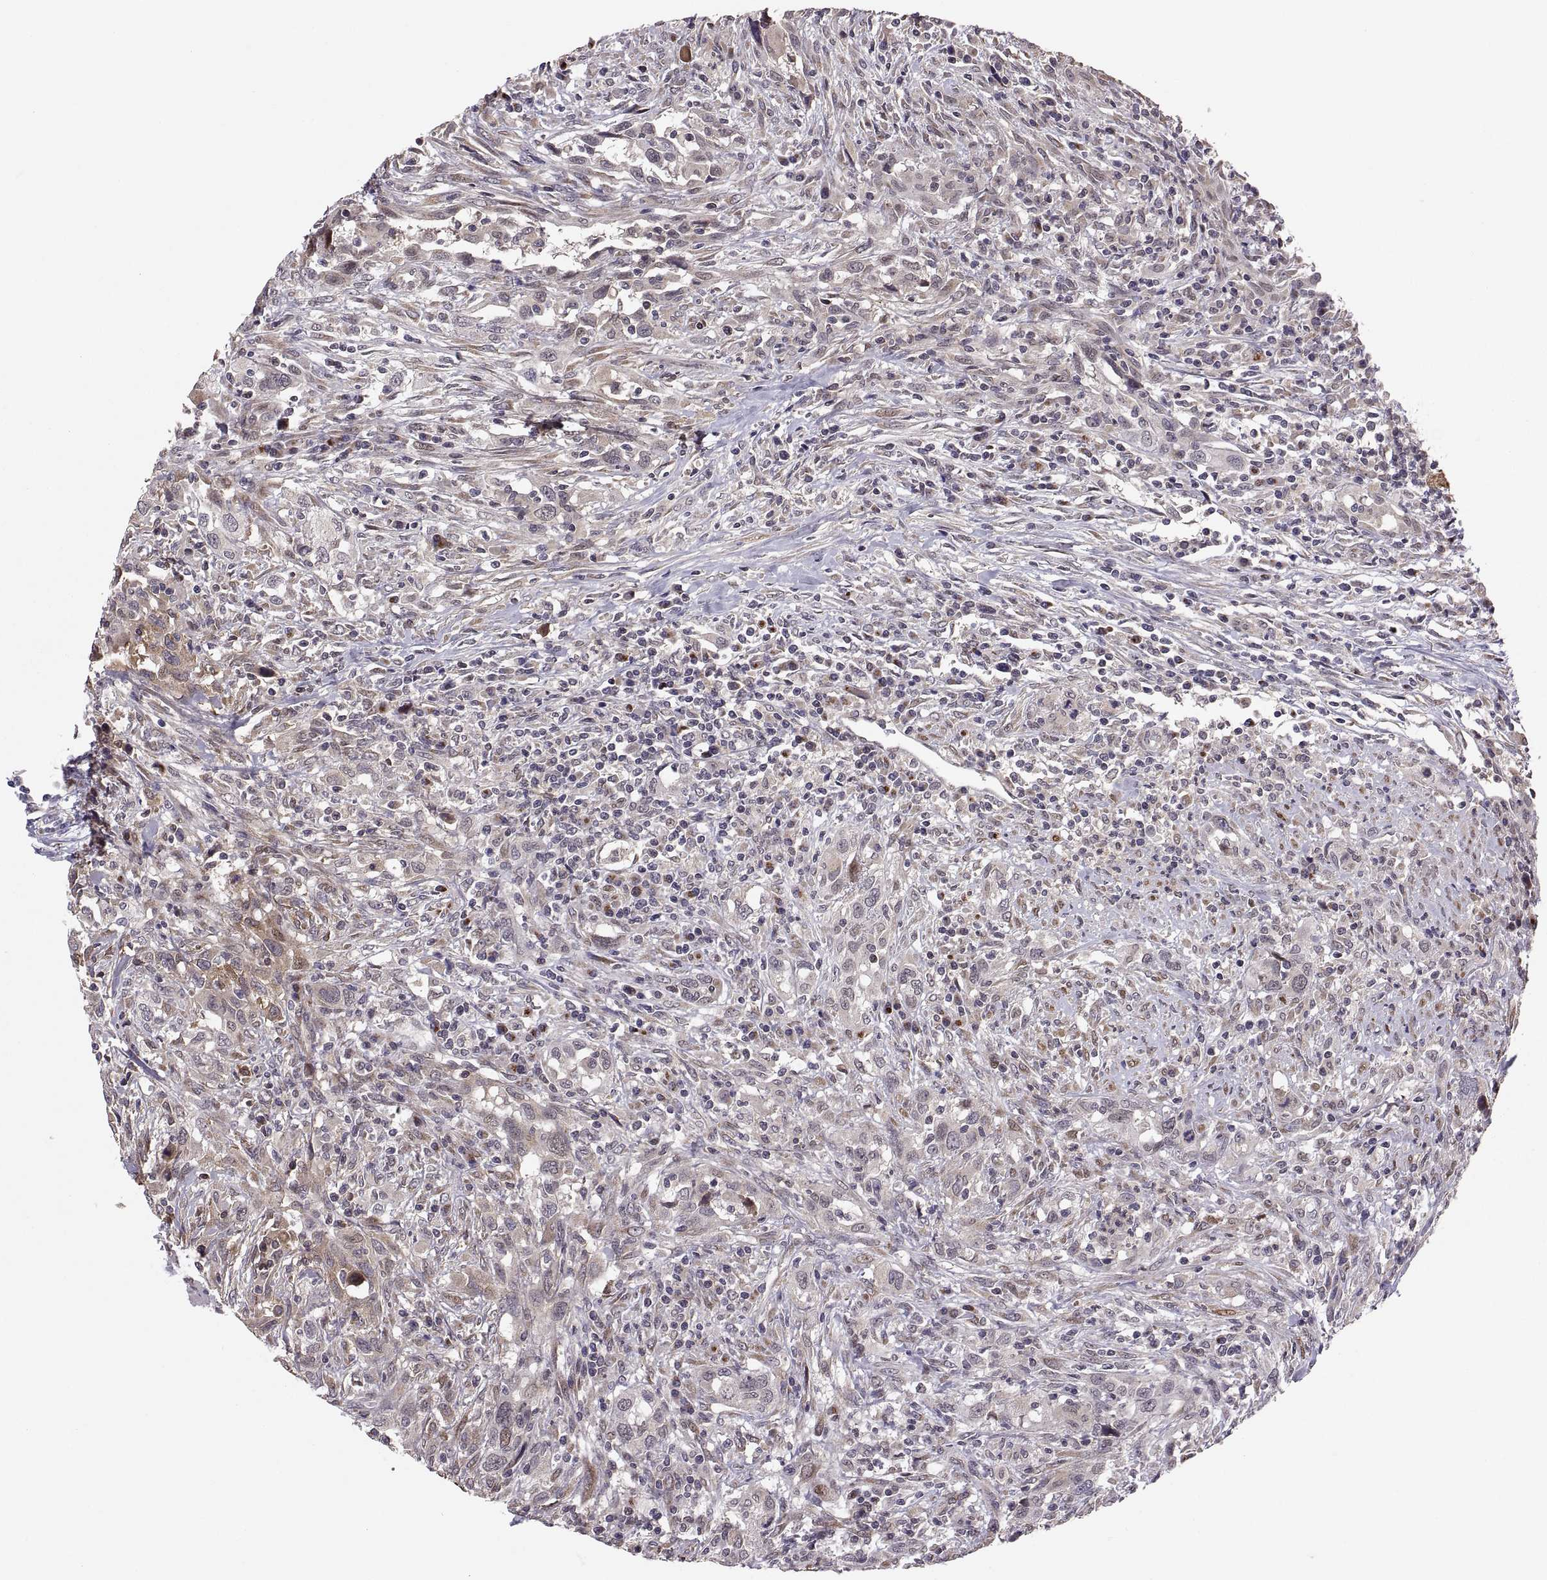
{"staining": {"intensity": "weak", "quantity": "<25%", "location": "cytoplasmic/membranous"}, "tissue": "urothelial cancer", "cell_type": "Tumor cells", "image_type": "cancer", "snomed": [{"axis": "morphology", "description": "Urothelial carcinoma, NOS"}, {"axis": "morphology", "description": "Urothelial carcinoma, High grade"}, {"axis": "topography", "description": "Urinary bladder"}], "caption": "DAB immunohistochemical staining of transitional cell carcinoma reveals no significant staining in tumor cells. (Stains: DAB (3,3'-diaminobenzidine) immunohistochemistry with hematoxylin counter stain, Microscopy: brightfield microscopy at high magnification).", "gene": "TESC", "patient": {"sex": "female", "age": 64}}